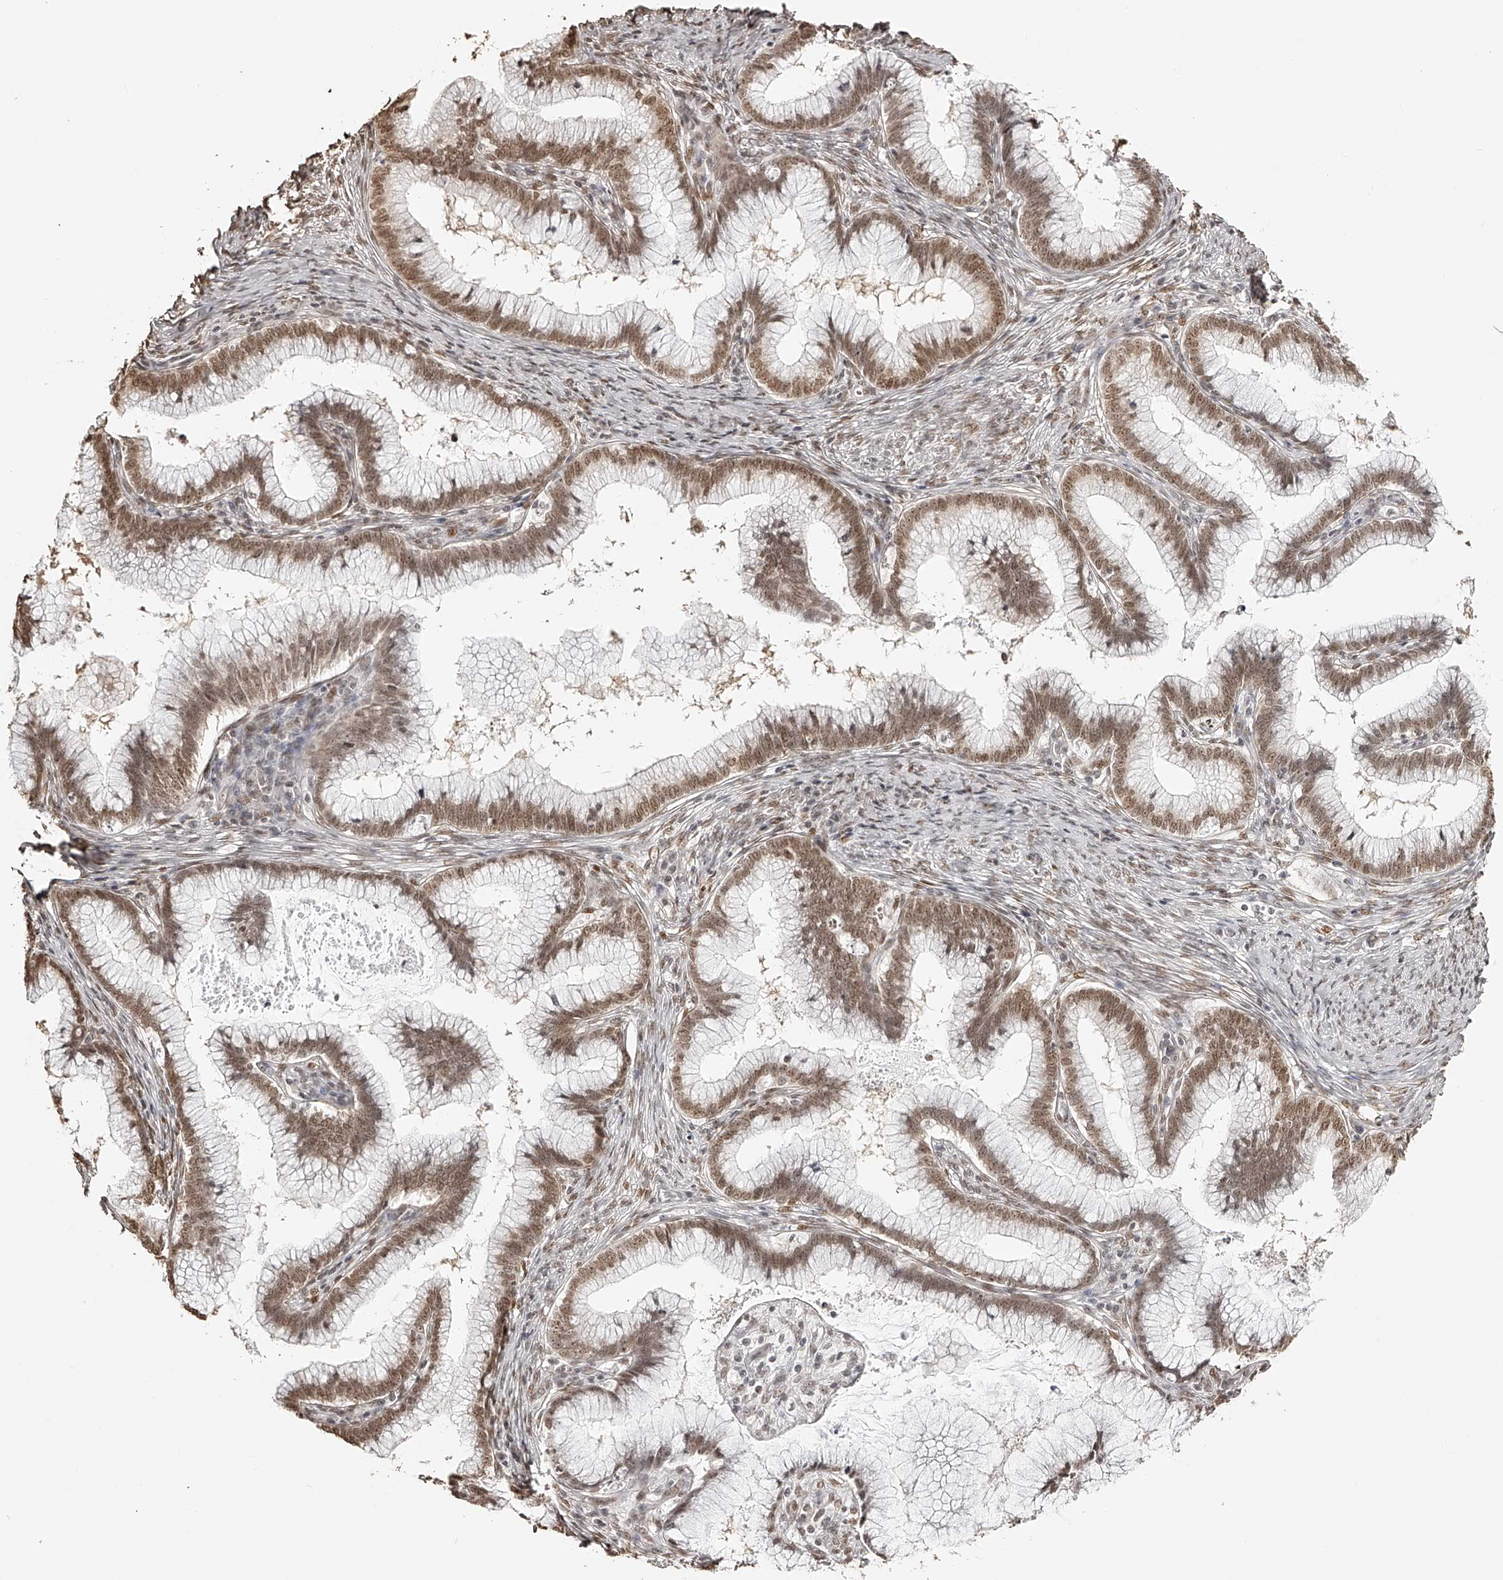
{"staining": {"intensity": "moderate", "quantity": ">75%", "location": "nuclear"}, "tissue": "cervical cancer", "cell_type": "Tumor cells", "image_type": "cancer", "snomed": [{"axis": "morphology", "description": "Adenocarcinoma, NOS"}, {"axis": "topography", "description": "Cervix"}], "caption": "Immunohistochemistry (IHC) (DAB (3,3'-diaminobenzidine)) staining of human adenocarcinoma (cervical) displays moderate nuclear protein expression in about >75% of tumor cells.", "gene": "ZNF503", "patient": {"sex": "female", "age": 36}}